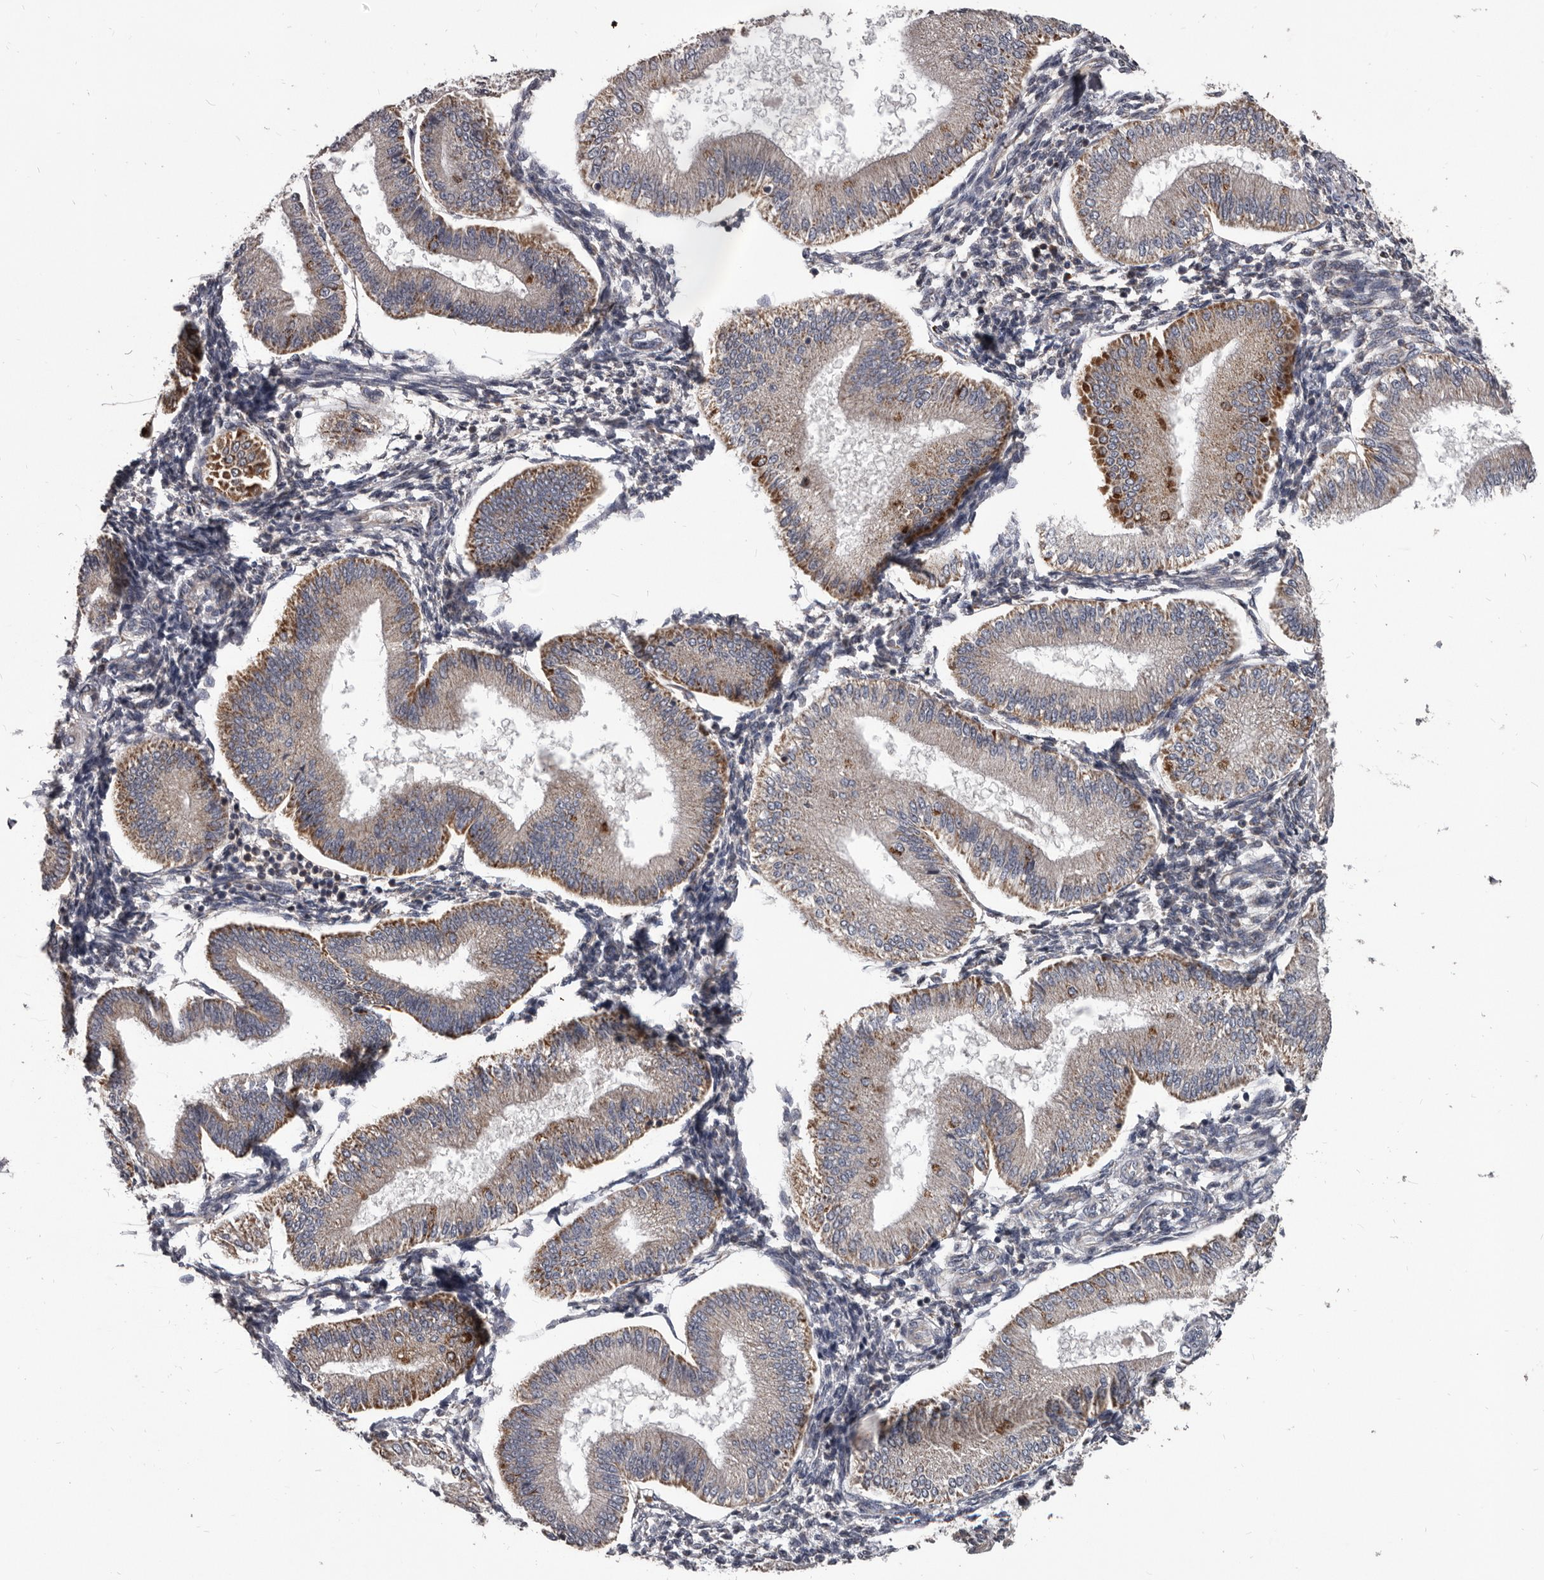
{"staining": {"intensity": "negative", "quantity": "none", "location": "none"}, "tissue": "endometrium", "cell_type": "Cells in endometrial stroma", "image_type": "normal", "snomed": [{"axis": "morphology", "description": "Normal tissue, NOS"}, {"axis": "topography", "description": "Endometrium"}], "caption": "This is a photomicrograph of immunohistochemistry (IHC) staining of unremarkable endometrium, which shows no positivity in cells in endometrial stroma. Nuclei are stained in blue.", "gene": "ALDH5A1", "patient": {"sex": "female", "age": 39}}